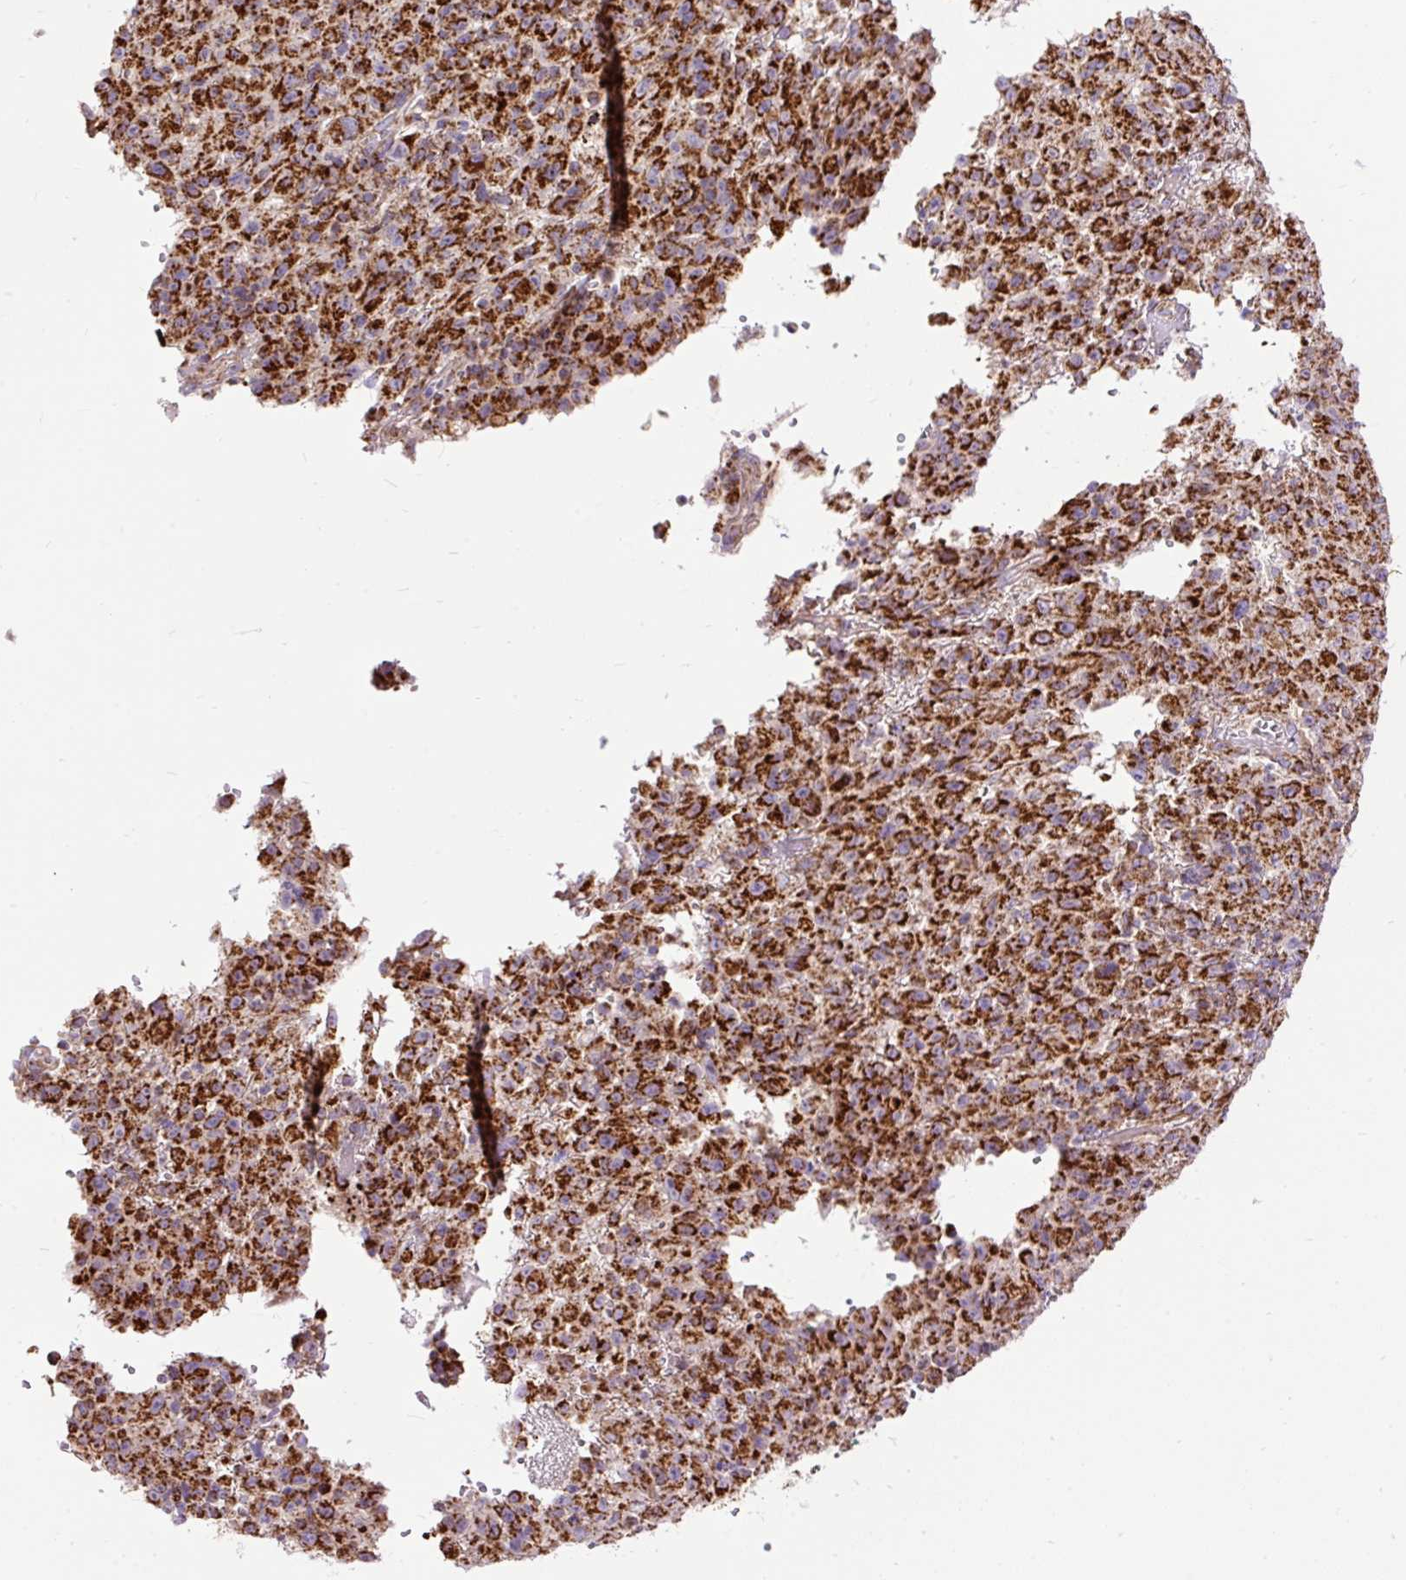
{"staining": {"intensity": "strong", "quantity": ">75%", "location": "cytoplasmic/membranous"}, "tissue": "melanoma", "cell_type": "Tumor cells", "image_type": "cancer", "snomed": [{"axis": "morphology", "description": "Malignant melanoma, NOS"}, {"axis": "topography", "description": "Skin"}], "caption": "Immunohistochemical staining of melanoma exhibits high levels of strong cytoplasmic/membranous staining in approximately >75% of tumor cells. The protein is stained brown, and the nuclei are stained in blue (DAB IHC with brightfield microscopy, high magnification).", "gene": "TOMM40", "patient": {"sex": "male", "age": 46}}